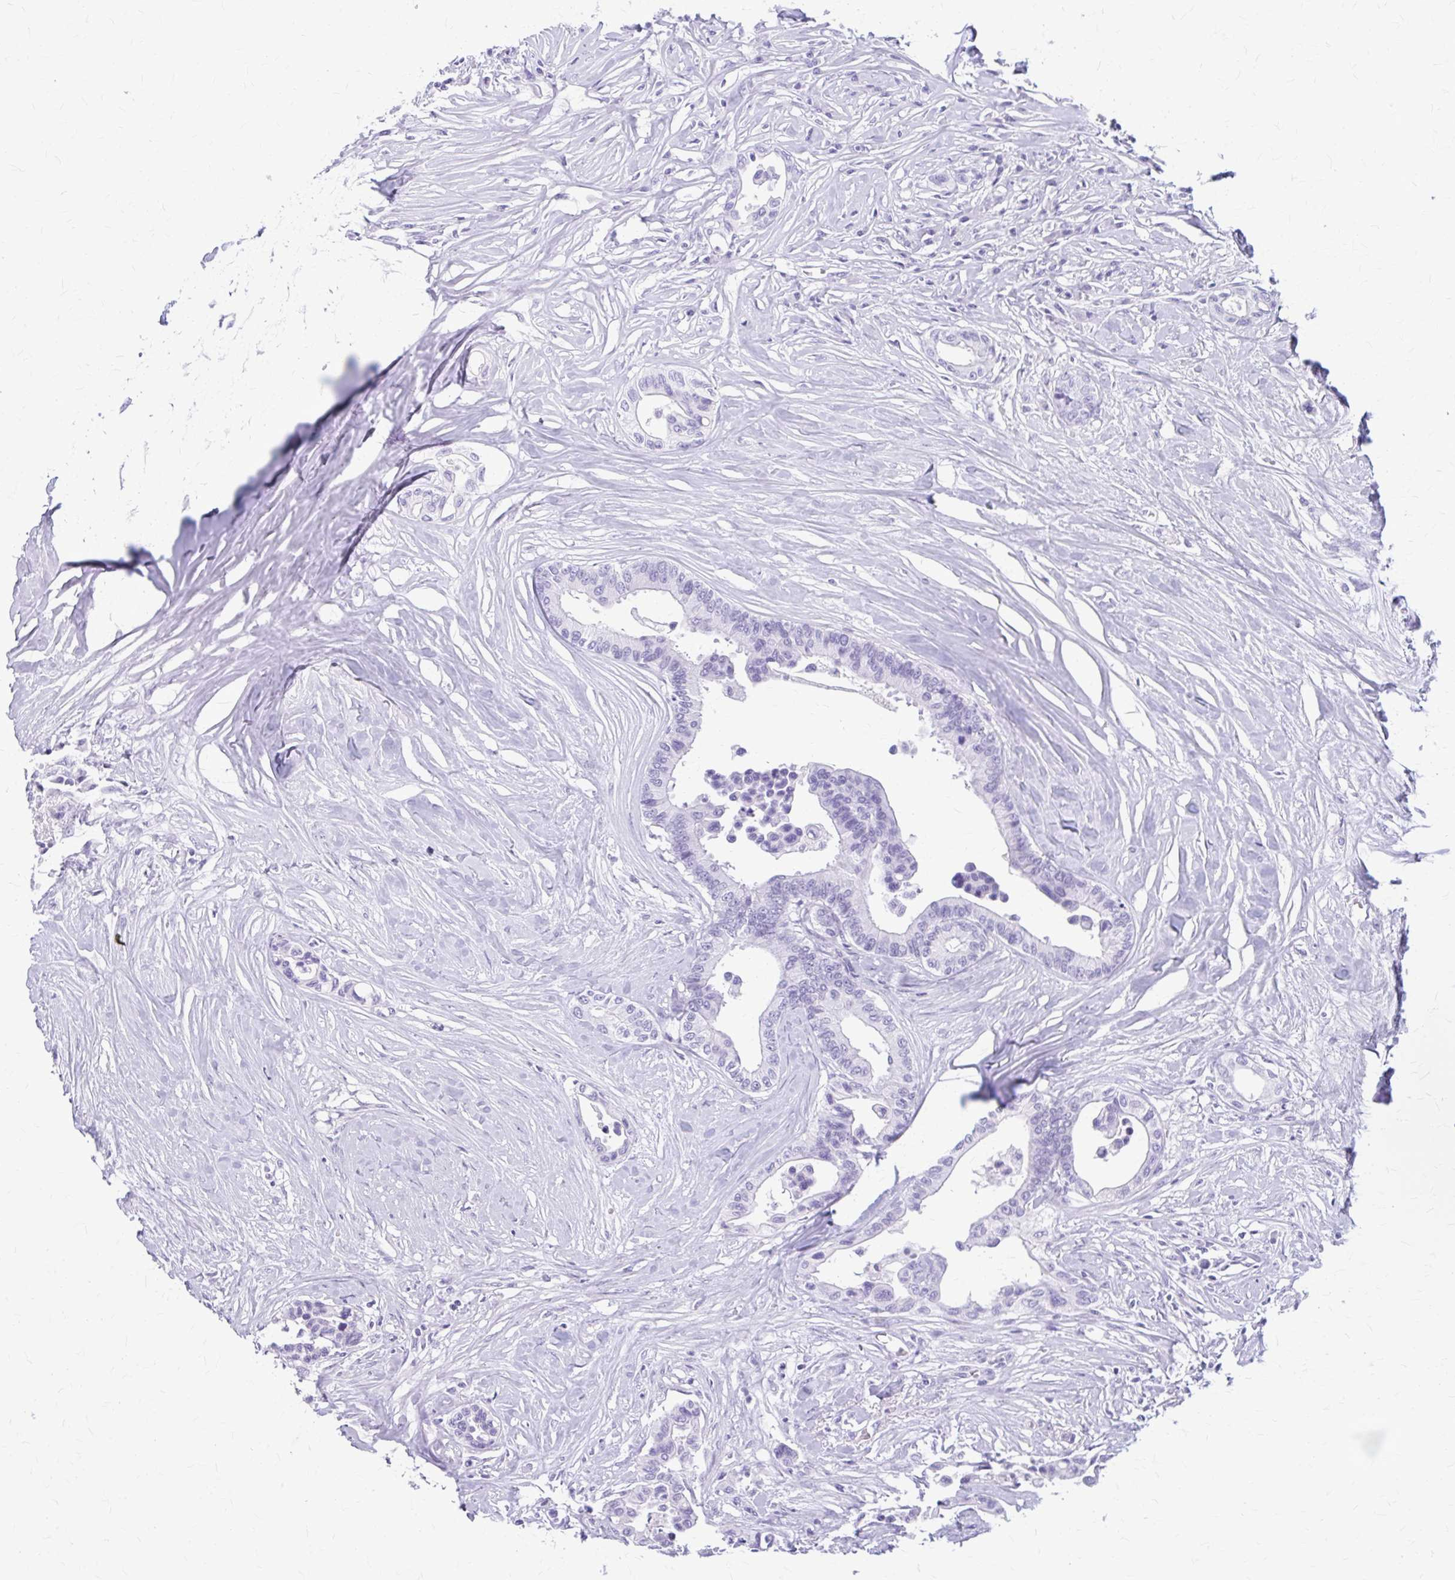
{"staining": {"intensity": "negative", "quantity": "none", "location": "none"}, "tissue": "colorectal cancer", "cell_type": "Tumor cells", "image_type": "cancer", "snomed": [{"axis": "morphology", "description": "Normal tissue, NOS"}, {"axis": "morphology", "description": "Adenocarcinoma, NOS"}, {"axis": "topography", "description": "Colon"}], "caption": "Tumor cells are negative for brown protein staining in colorectal cancer.", "gene": "KLHDC7A", "patient": {"sex": "male", "age": 82}}